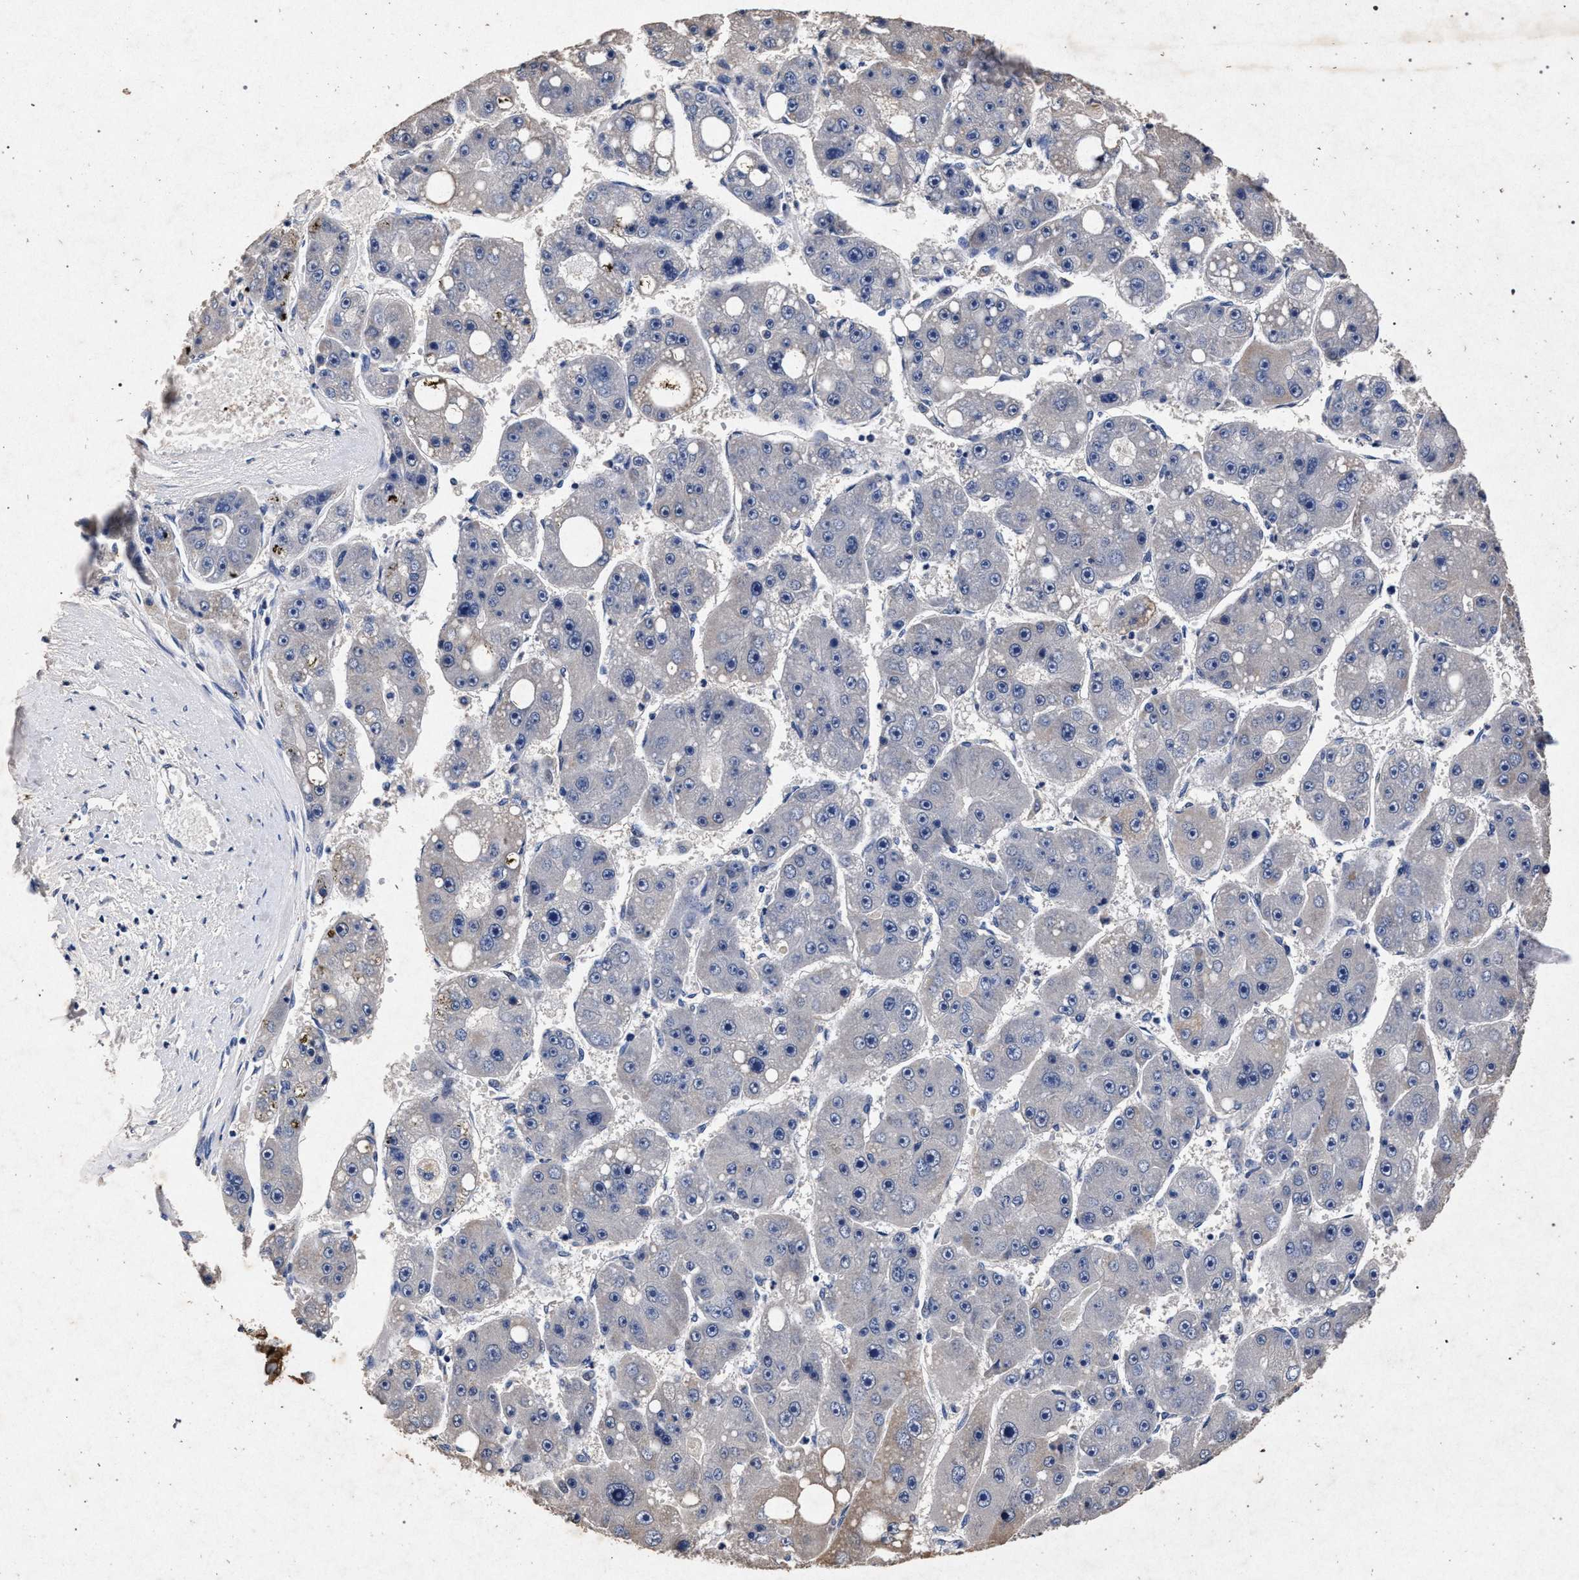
{"staining": {"intensity": "negative", "quantity": "none", "location": "none"}, "tissue": "liver cancer", "cell_type": "Tumor cells", "image_type": "cancer", "snomed": [{"axis": "morphology", "description": "Carcinoma, Hepatocellular, NOS"}, {"axis": "topography", "description": "Liver"}], "caption": "Hepatocellular carcinoma (liver) was stained to show a protein in brown. There is no significant expression in tumor cells. Brightfield microscopy of immunohistochemistry stained with DAB (3,3'-diaminobenzidine) (brown) and hematoxylin (blue), captured at high magnification.", "gene": "ATP1A2", "patient": {"sex": "female", "age": 61}}